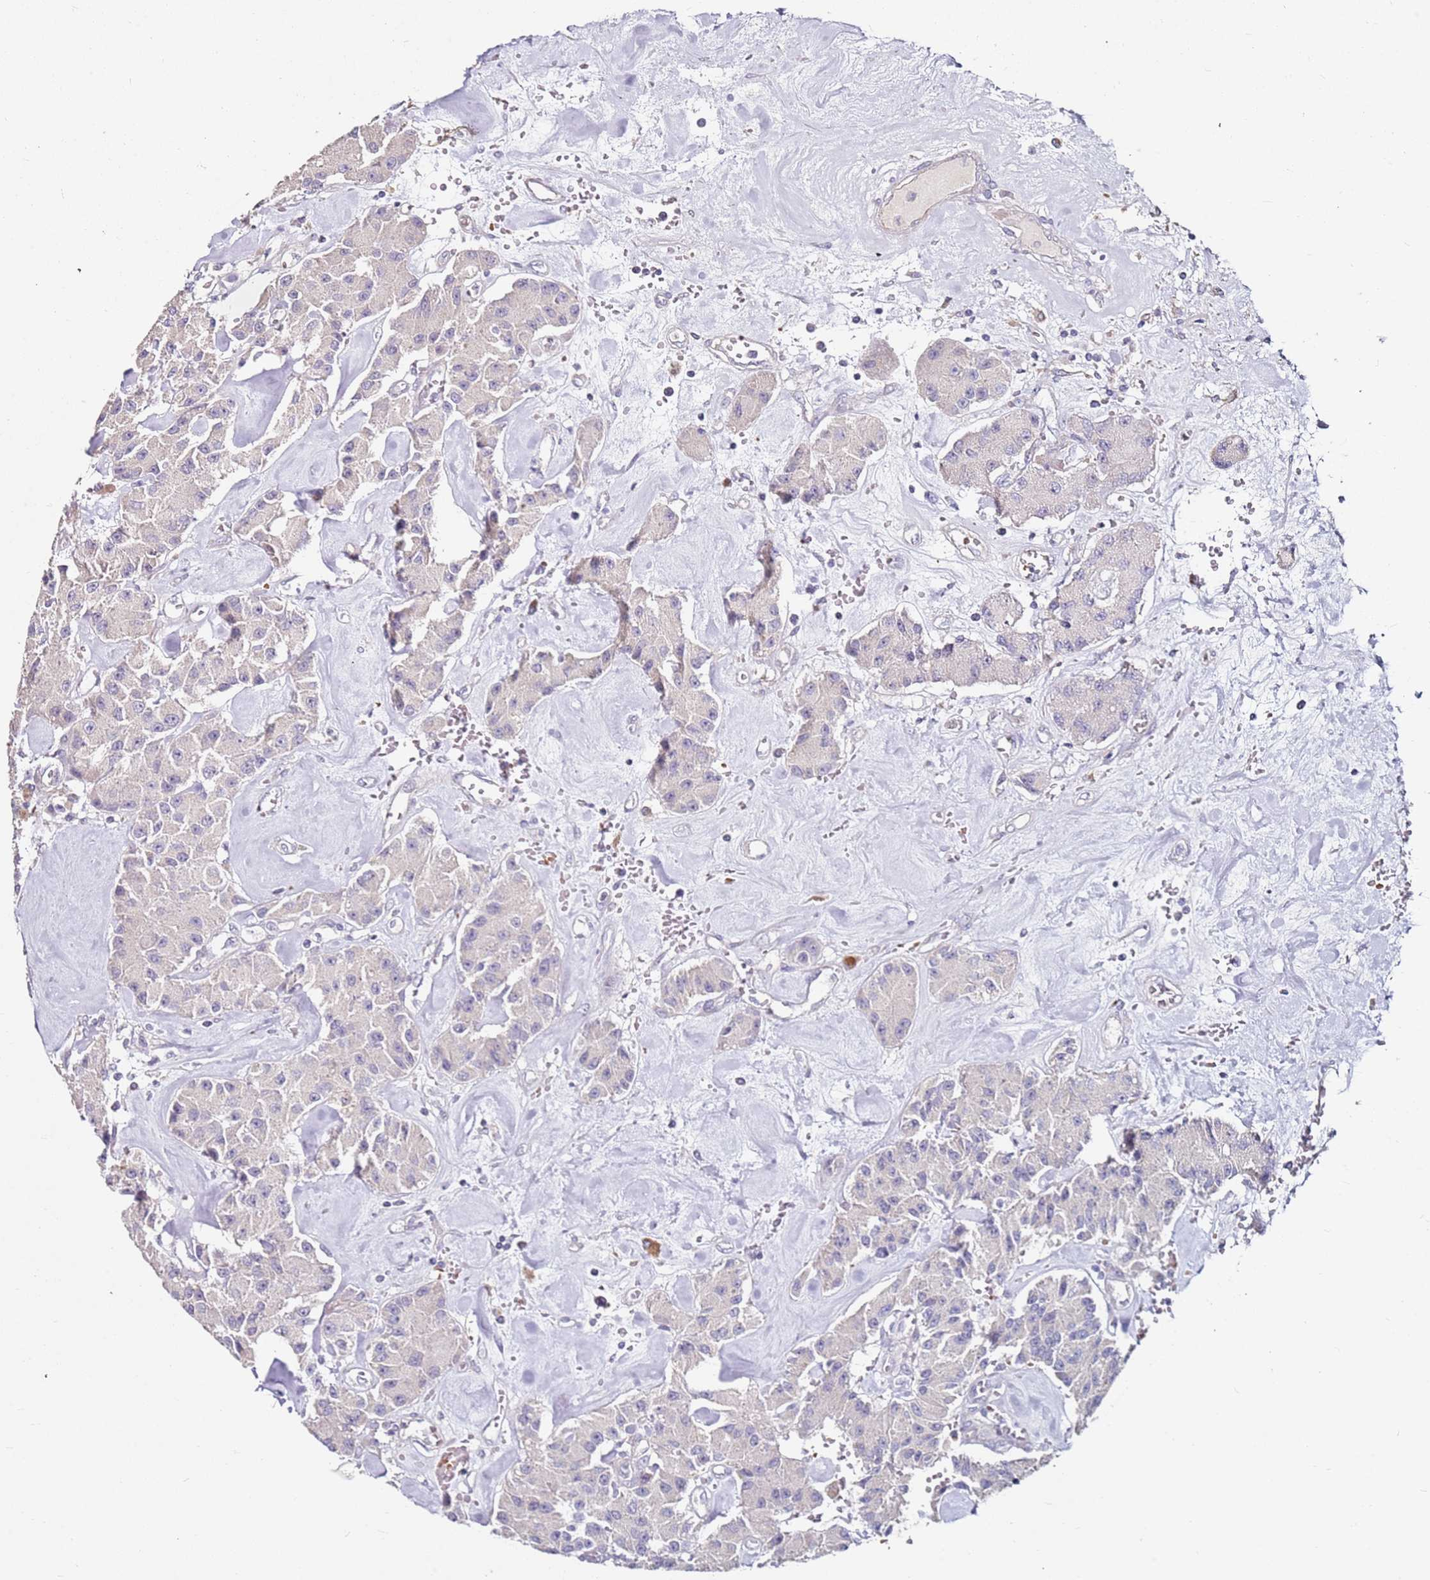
{"staining": {"intensity": "negative", "quantity": "none", "location": "none"}, "tissue": "carcinoid", "cell_type": "Tumor cells", "image_type": "cancer", "snomed": [{"axis": "morphology", "description": "Carcinoid, malignant, NOS"}, {"axis": "topography", "description": "Pancreas"}], "caption": "High magnification brightfield microscopy of carcinoid stained with DAB (brown) and counterstained with hematoxylin (blue): tumor cells show no significant staining.", "gene": "RARS2", "patient": {"sex": "male", "age": 41}}